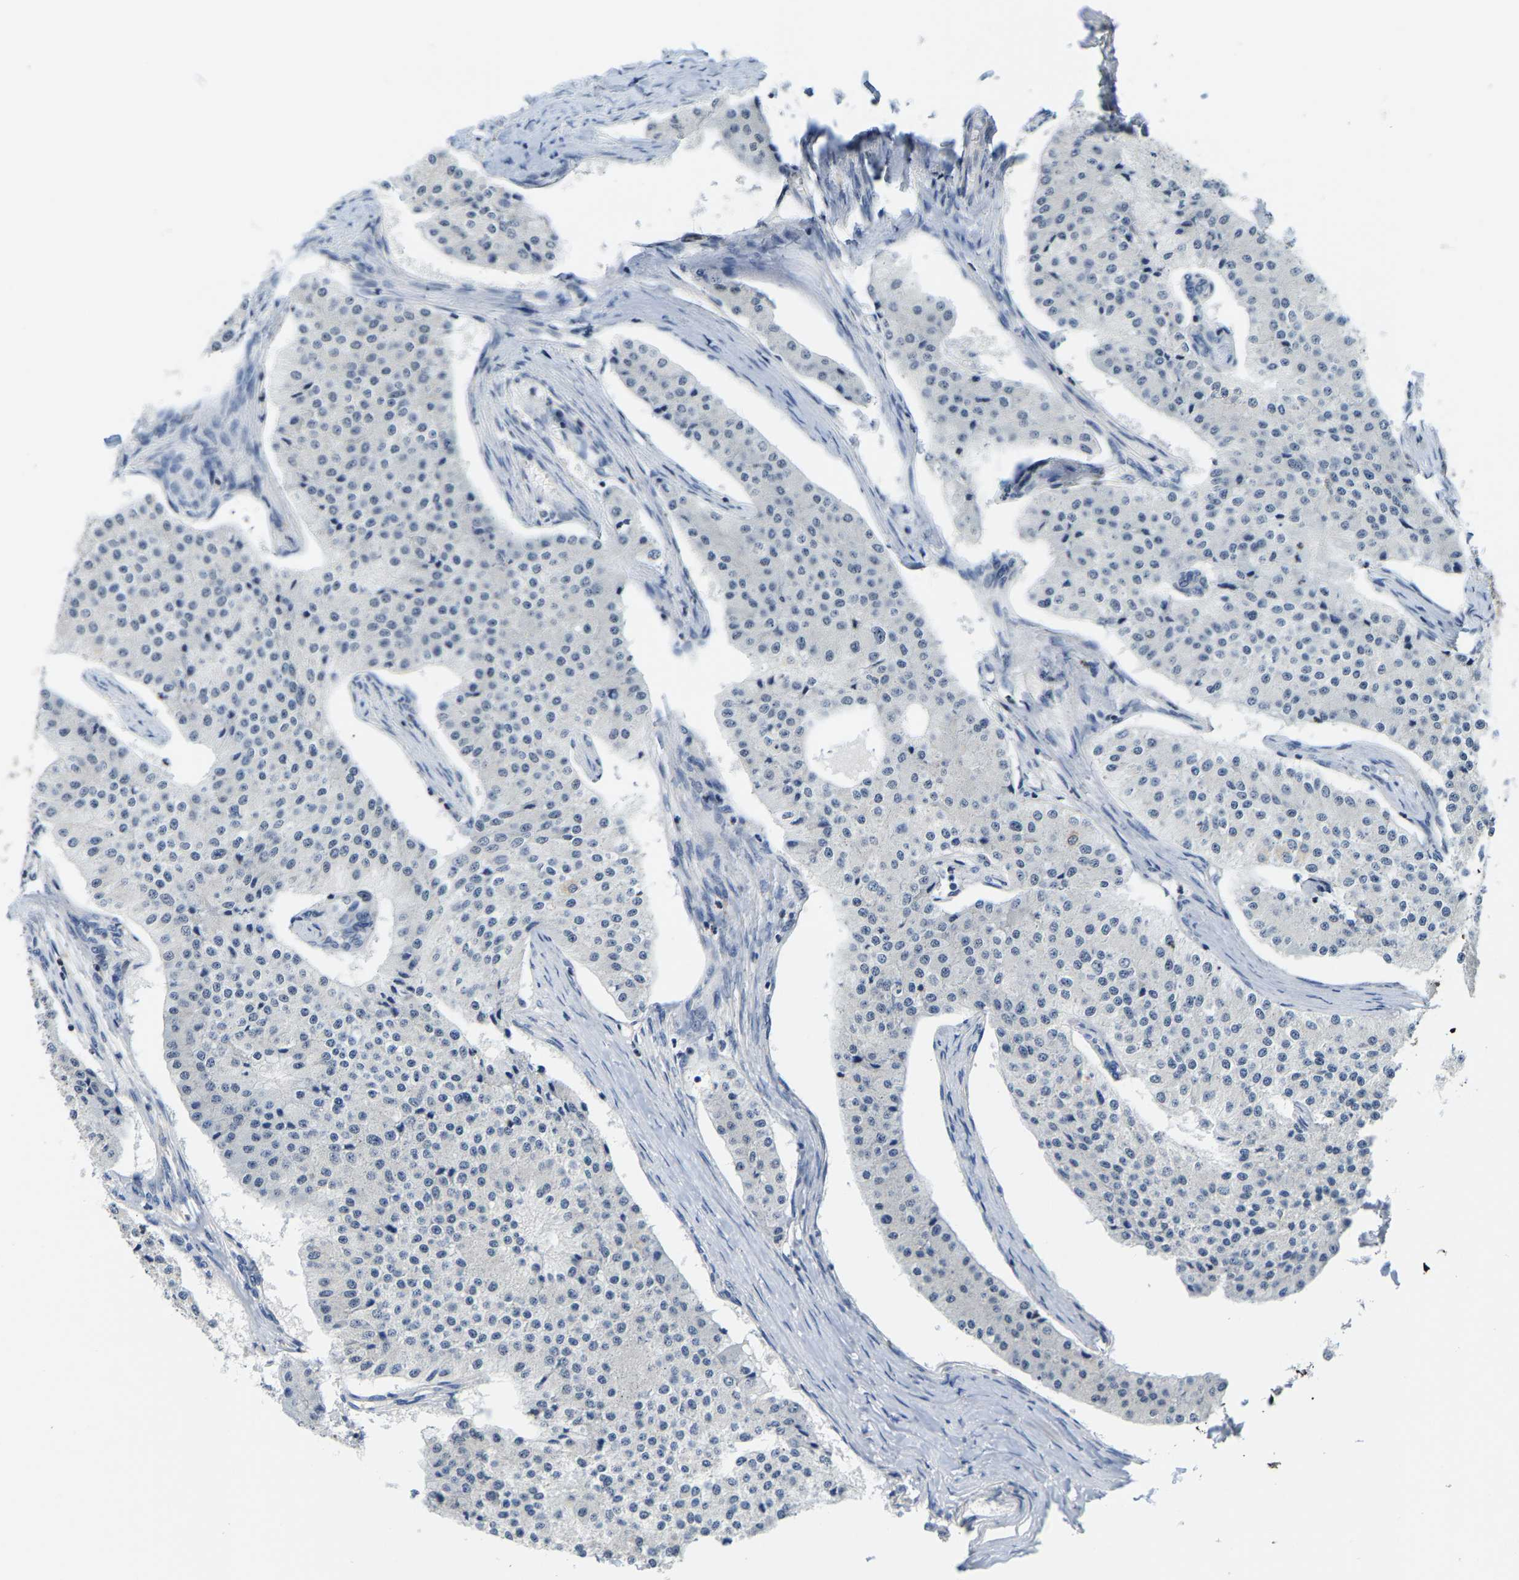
{"staining": {"intensity": "negative", "quantity": "none", "location": "none"}, "tissue": "carcinoid", "cell_type": "Tumor cells", "image_type": "cancer", "snomed": [{"axis": "morphology", "description": "Carcinoid, malignant, NOS"}, {"axis": "topography", "description": "Colon"}], "caption": "There is no significant expression in tumor cells of carcinoid.", "gene": "SHMT2", "patient": {"sex": "female", "age": 52}}